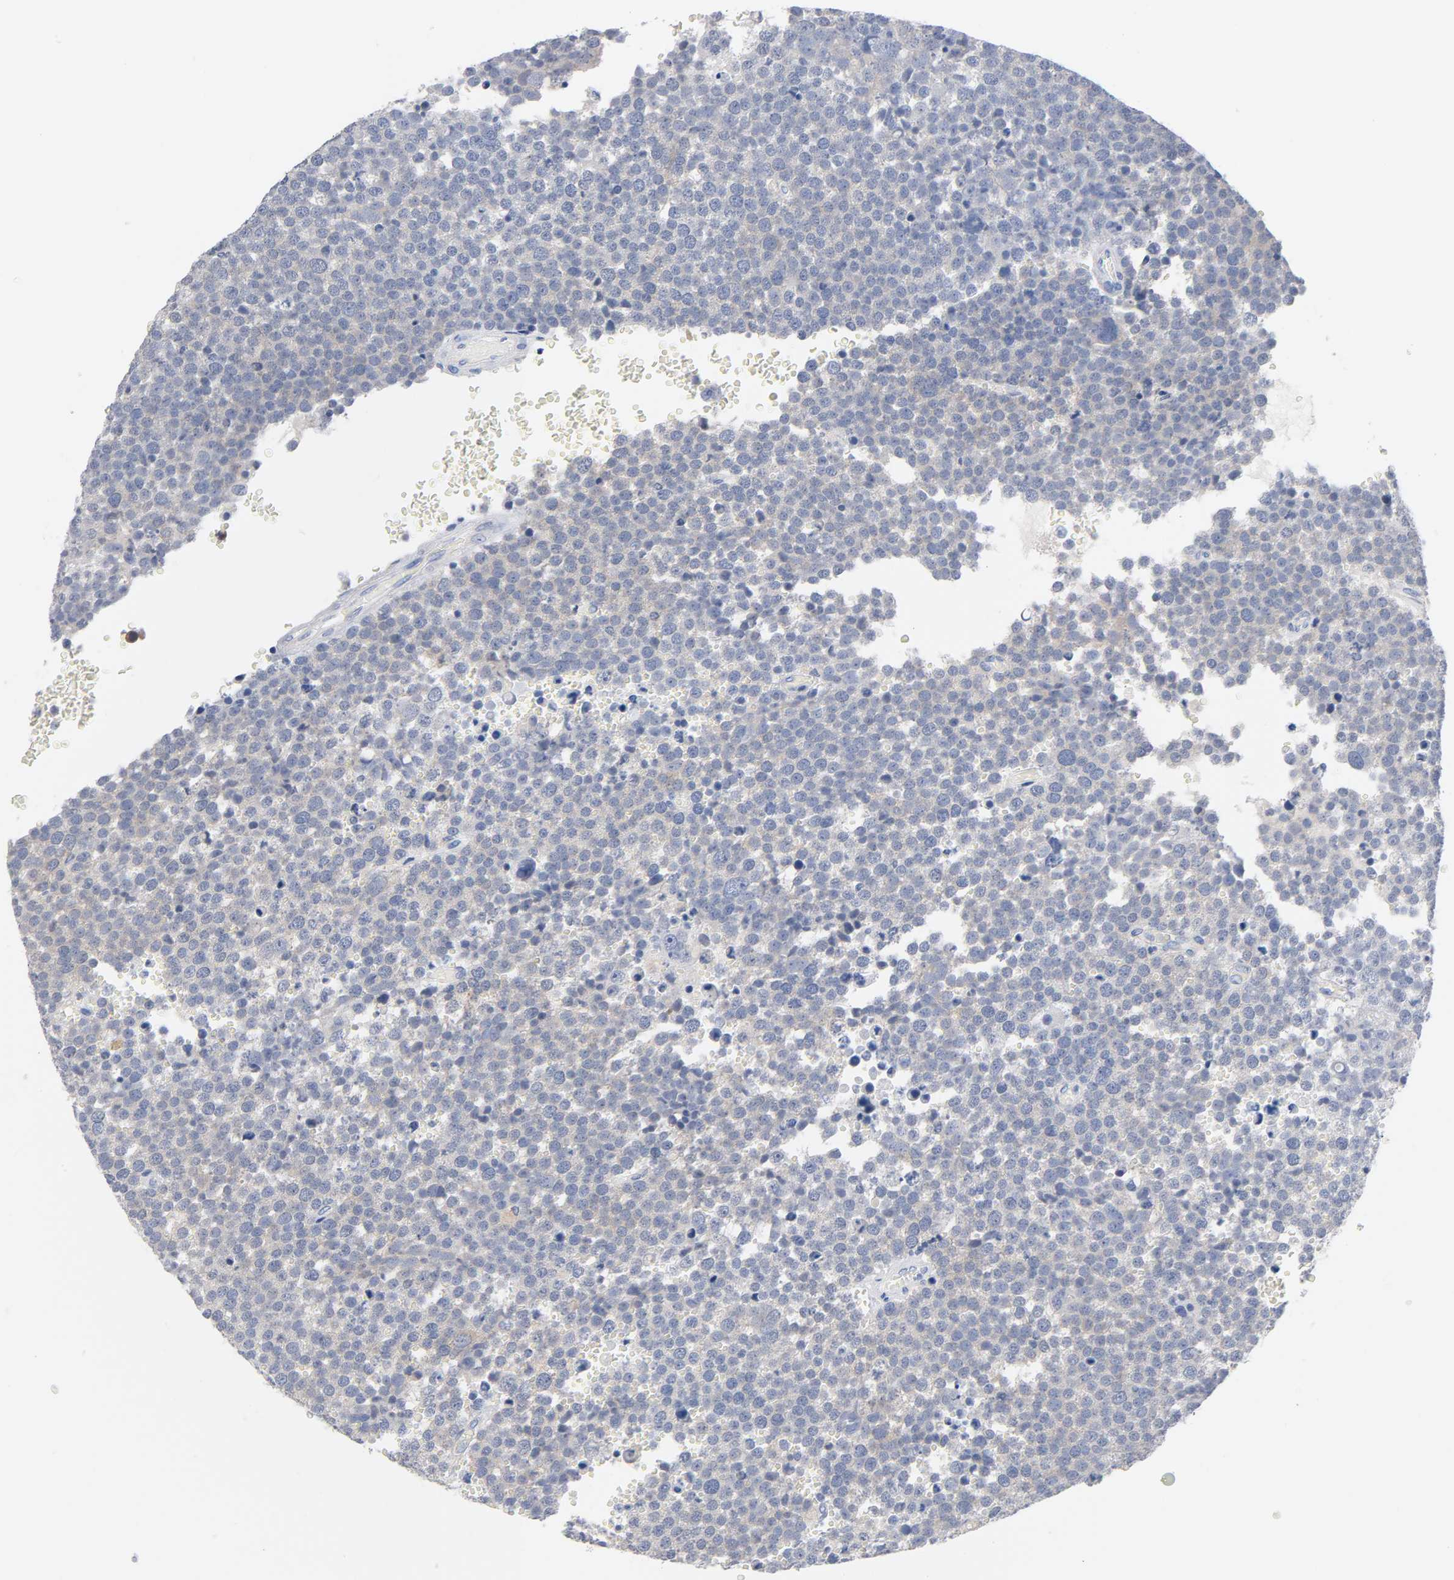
{"staining": {"intensity": "negative", "quantity": "none", "location": "none"}, "tissue": "testis cancer", "cell_type": "Tumor cells", "image_type": "cancer", "snomed": [{"axis": "morphology", "description": "Seminoma, NOS"}, {"axis": "topography", "description": "Testis"}], "caption": "DAB immunohistochemical staining of testis seminoma exhibits no significant positivity in tumor cells.", "gene": "MALT1", "patient": {"sex": "male", "age": 71}}